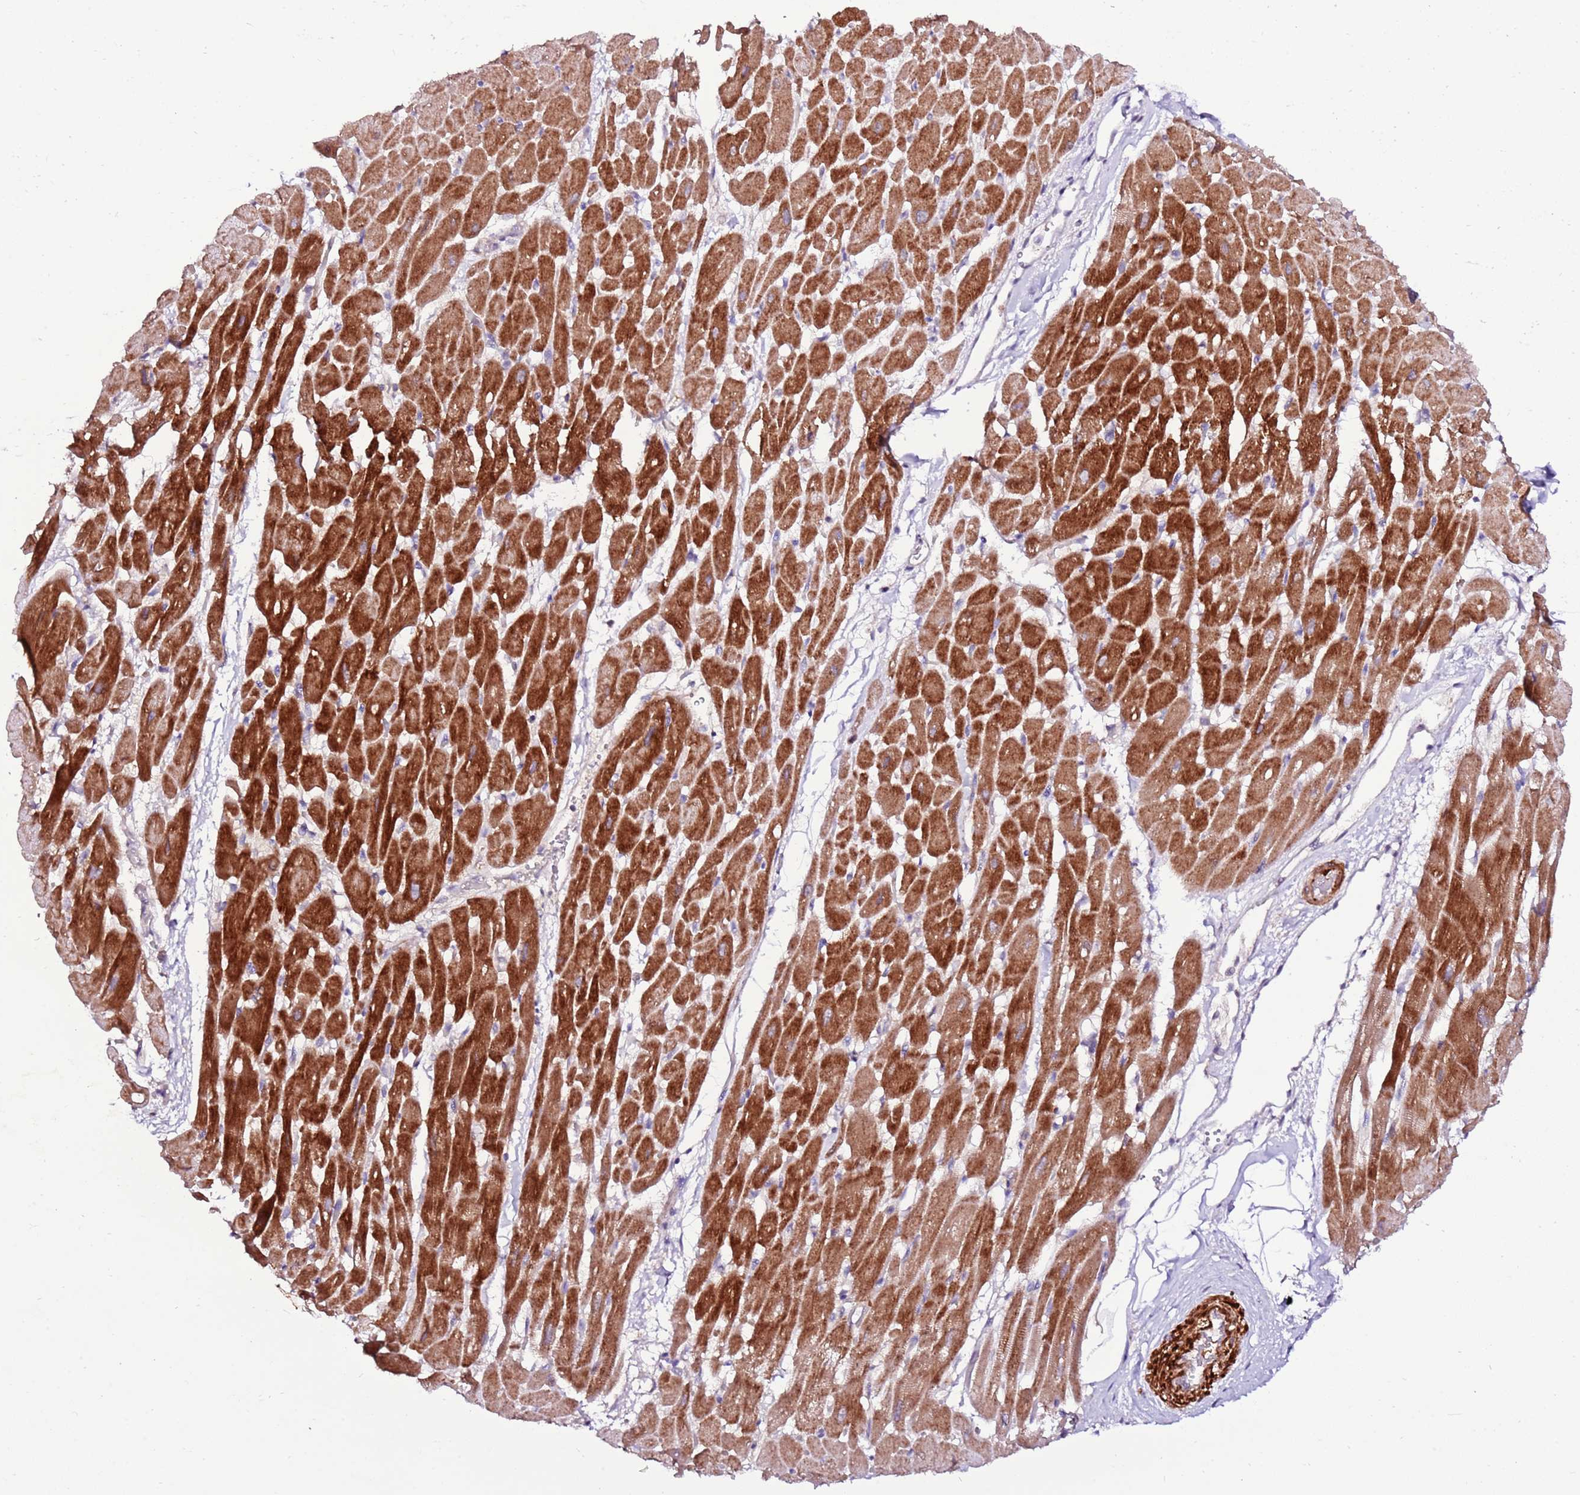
{"staining": {"intensity": "strong", "quantity": ">75%", "location": "cytoplasmic/membranous"}, "tissue": "heart muscle", "cell_type": "Cardiomyocytes", "image_type": "normal", "snomed": [{"axis": "morphology", "description": "Normal tissue, NOS"}, {"axis": "topography", "description": "Heart"}], "caption": "Immunohistochemistry staining of benign heart muscle, which exhibits high levels of strong cytoplasmic/membranous staining in about >75% of cardiomyocytes indicating strong cytoplasmic/membranous protein staining. The staining was performed using DAB (3,3'-diaminobenzidine) (brown) for protein detection and nuclei were counterstained in hematoxylin (blue).", "gene": "ART5", "patient": {"sex": "male", "age": 37}}